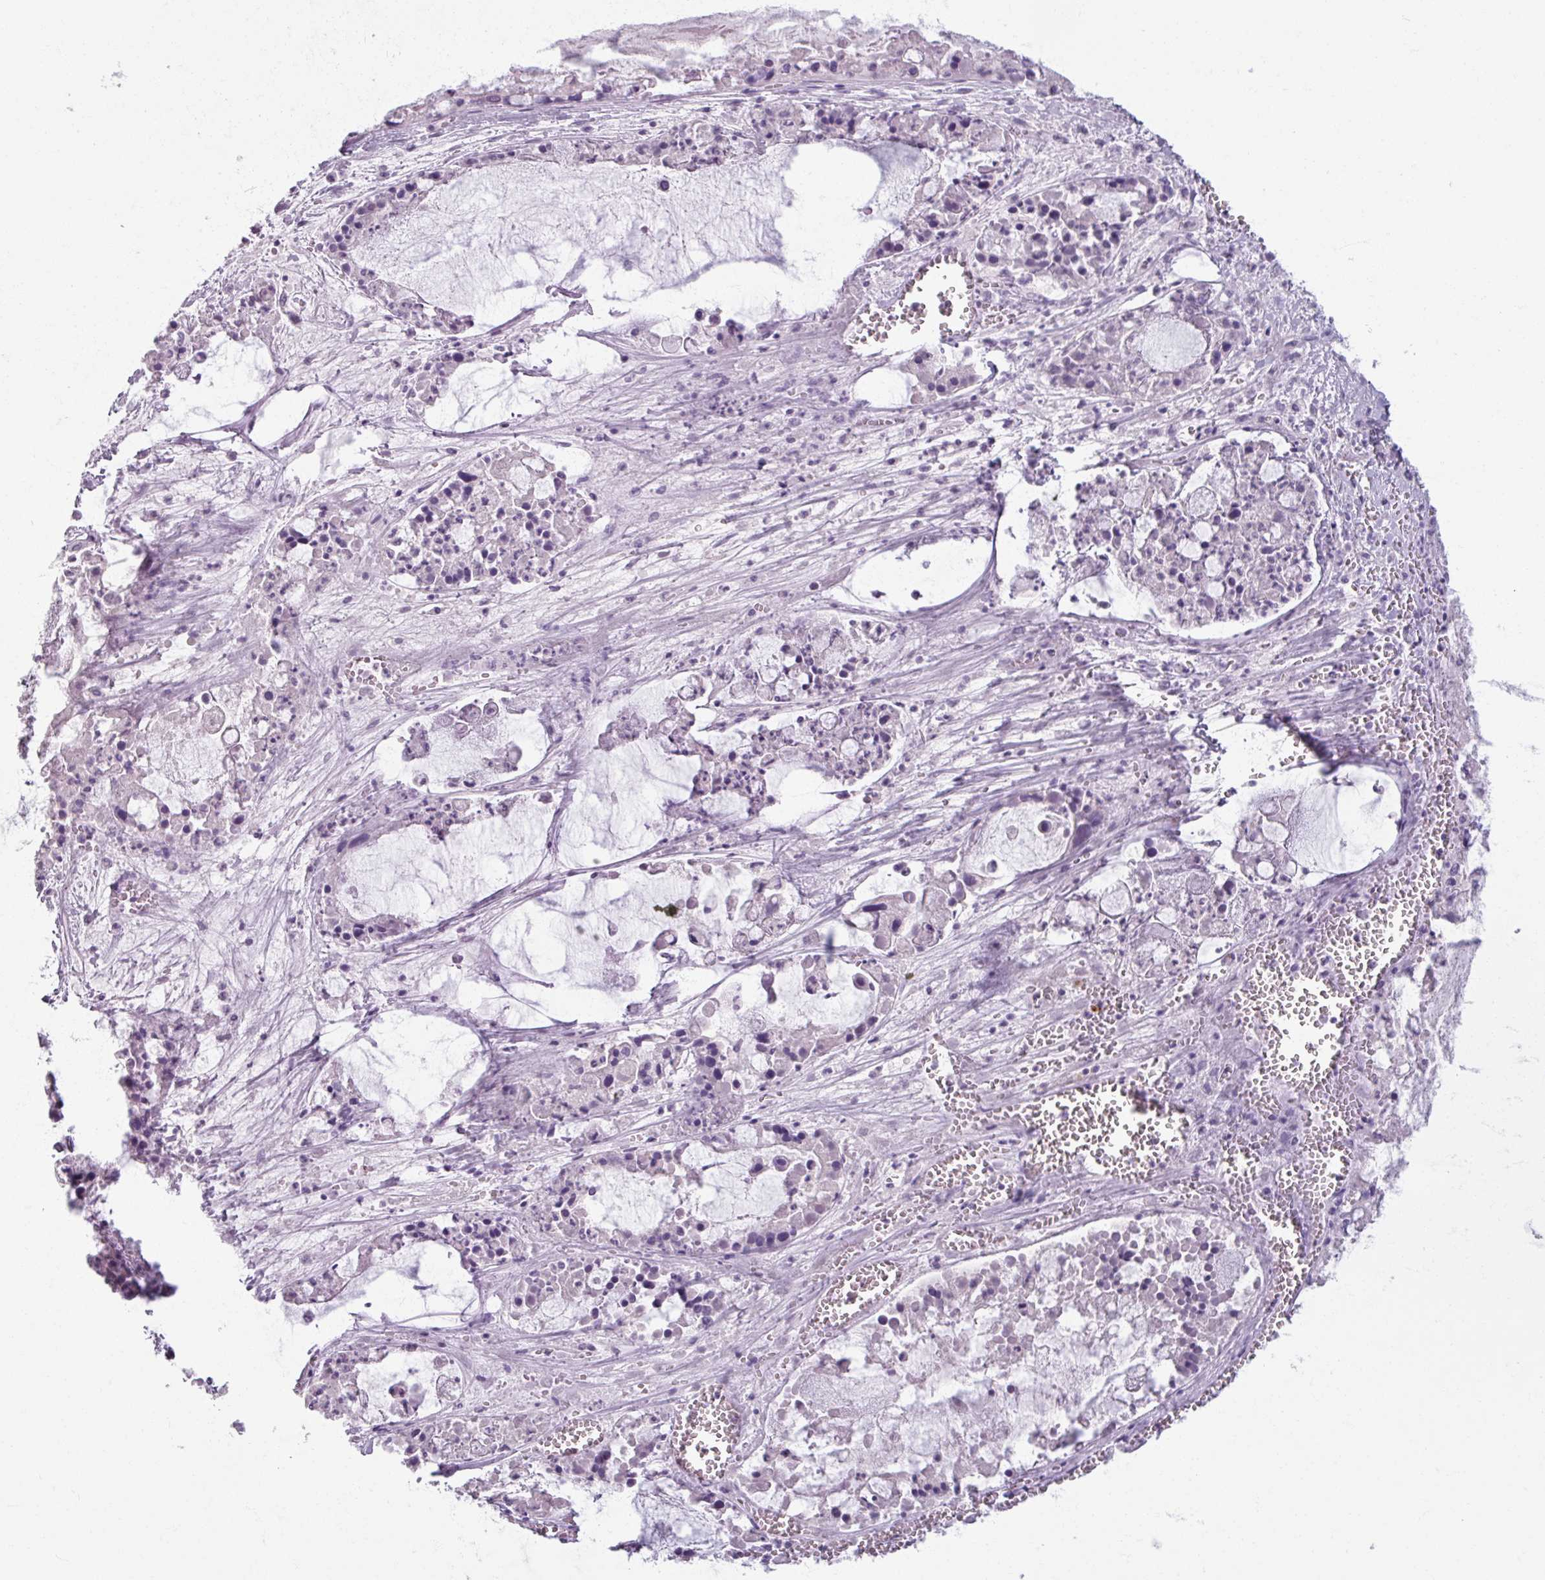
{"staining": {"intensity": "negative", "quantity": "none", "location": "none"}, "tissue": "ovarian cancer", "cell_type": "Tumor cells", "image_type": "cancer", "snomed": [{"axis": "morphology", "description": "Cystadenocarcinoma, mucinous, NOS"}, {"axis": "topography", "description": "Ovary"}], "caption": "An immunohistochemistry micrograph of ovarian cancer is shown. There is no staining in tumor cells of ovarian cancer. Nuclei are stained in blue.", "gene": "SLC27A5", "patient": {"sex": "female", "age": 63}}